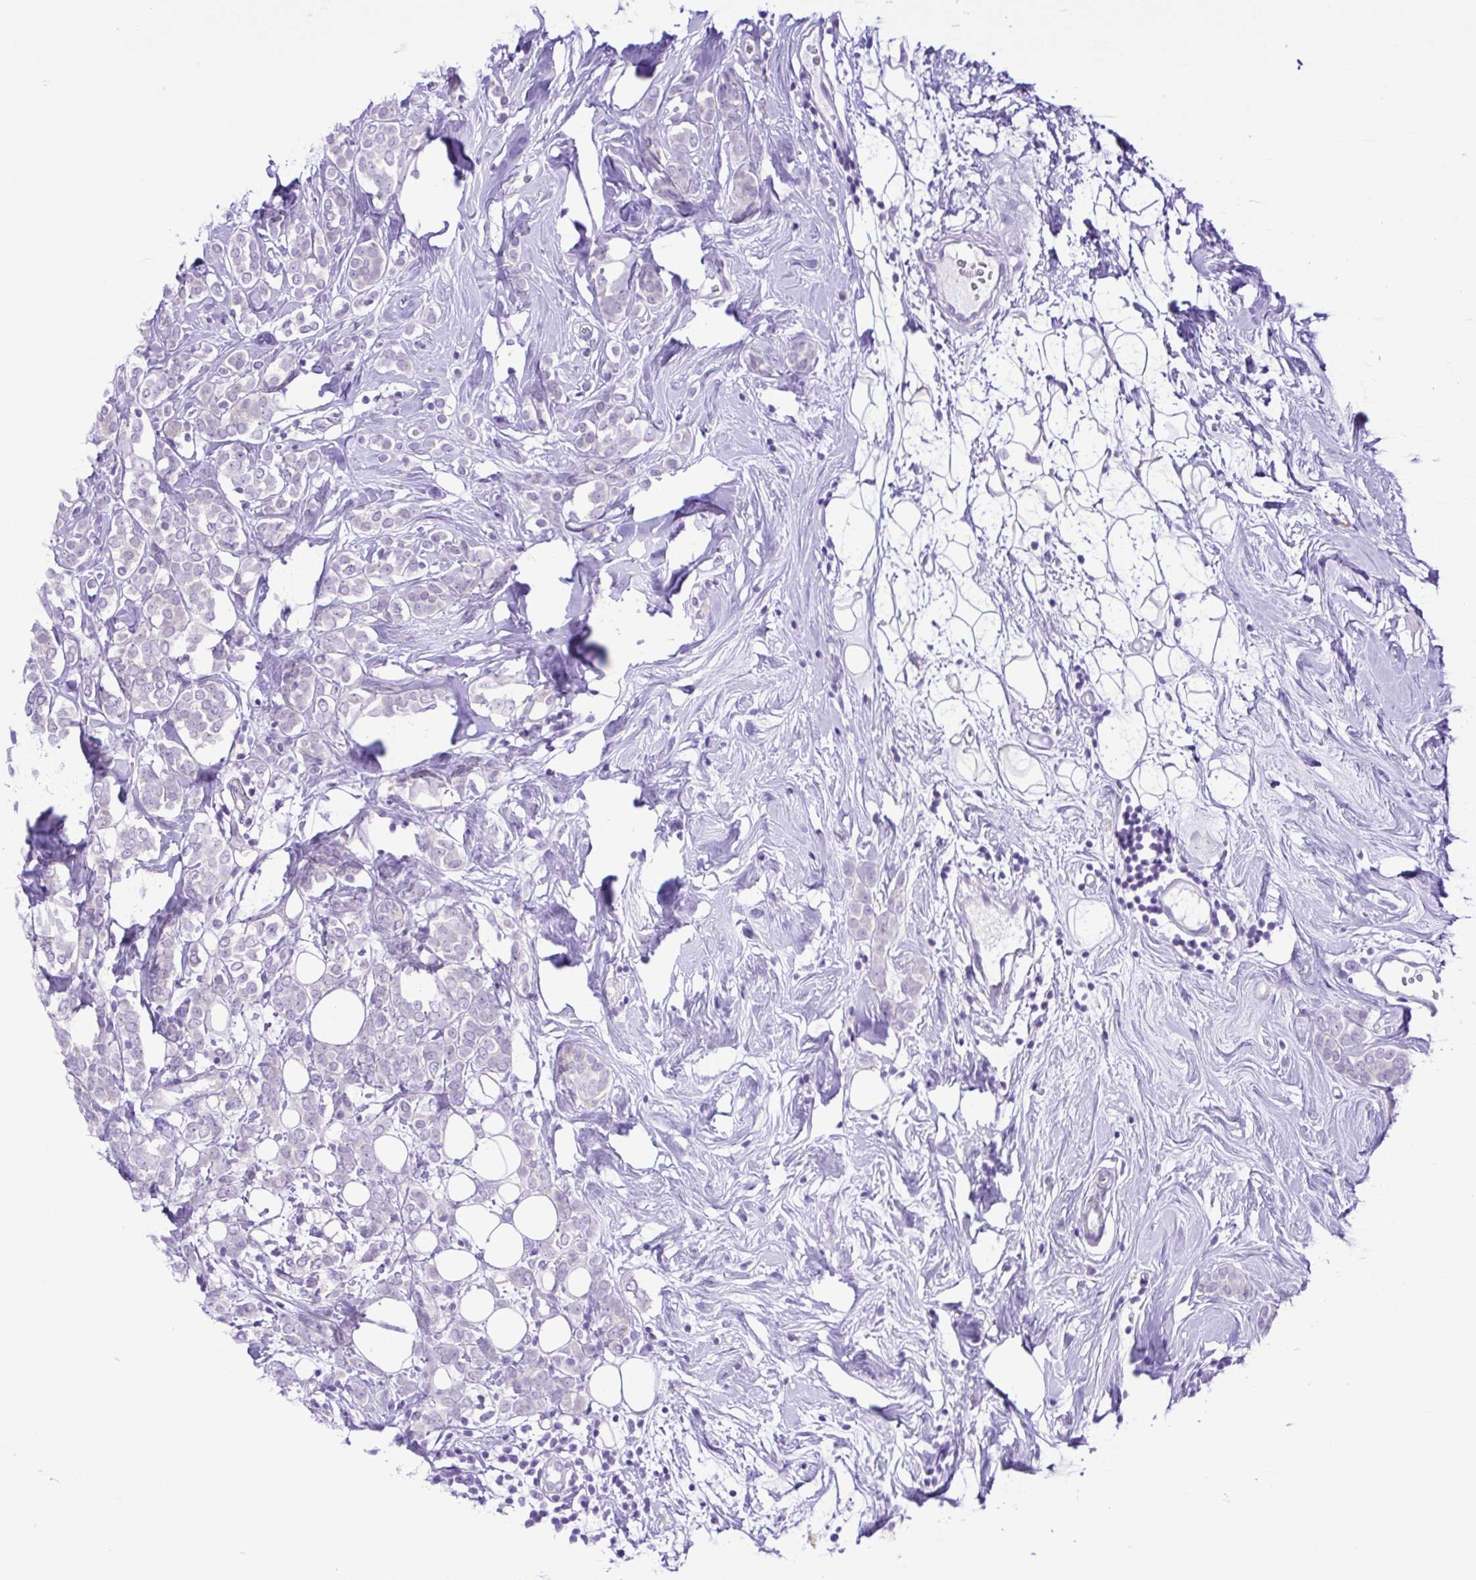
{"staining": {"intensity": "negative", "quantity": "none", "location": "none"}, "tissue": "breast cancer", "cell_type": "Tumor cells", "image_type": "cancer", "snomed": [{"axis": "morphology", "description": "Lobular carcinoma"}, {"axis": "topography", "description": "Breast"}], "caption": "Breast cancer (lobular carcinoma) was stained to show a protein in brown. There is no significant positivity in tumor cells.", "gene": "SYT1", "patient": {"sex": "female", "age": 49}}